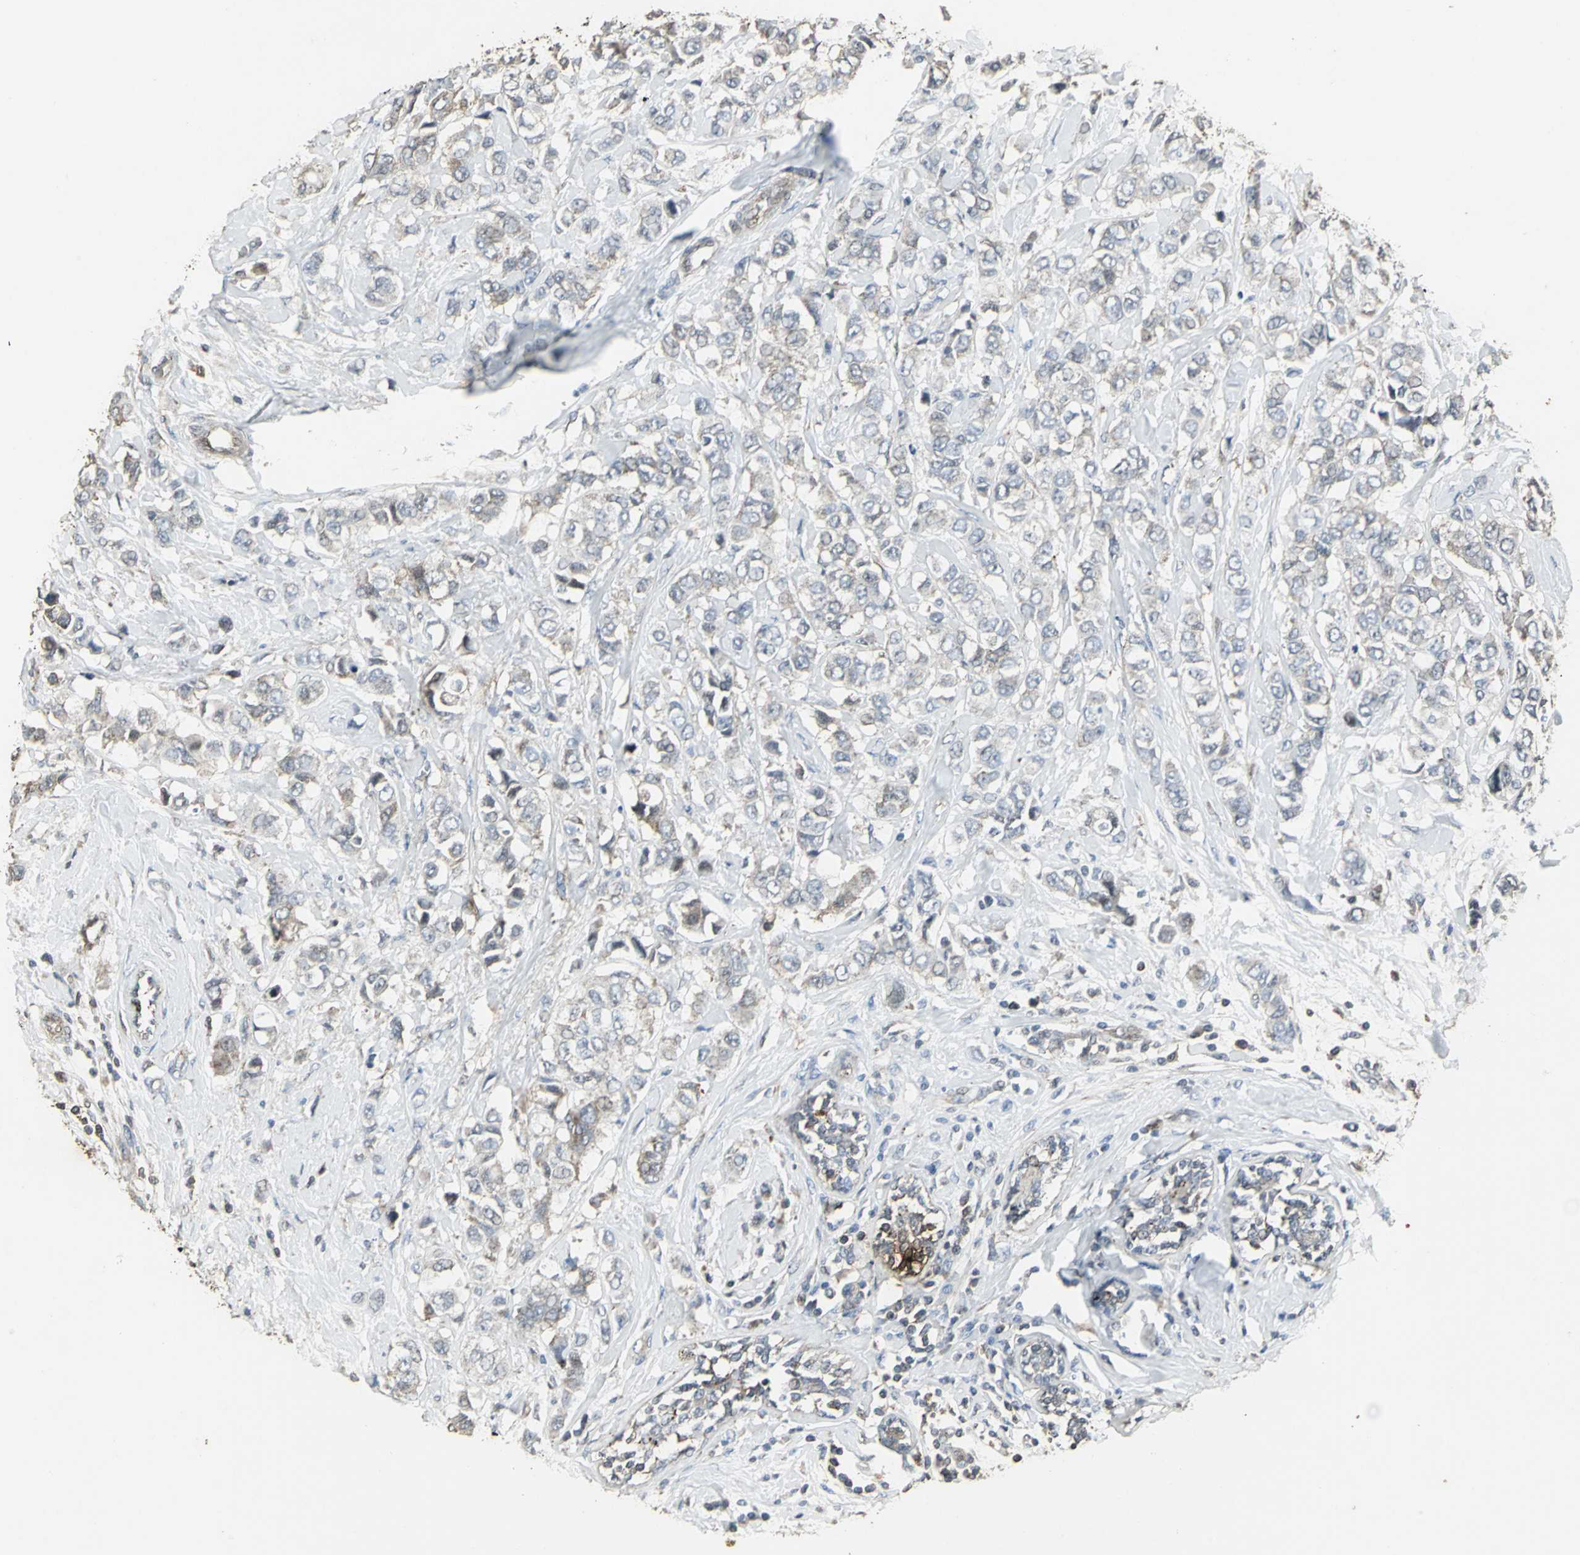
{"staining": {"intensity": "negative", "quantity": "none", "location": "none"}, "tissue": "breast cancer", "cell_type": "Tumor cells", "image_type": "cancer", "snomed": [{"axis": "morphology", "description": "Duct carcinoma"}, {"axis": "topography", "description": "Breast"}], "caption": "Immunohistochemistry (IHC) of human breast cancer displays no expression in tumor cells.", "gene": "DNAJB4", "patient": {"sex": "female", "age": 50}}